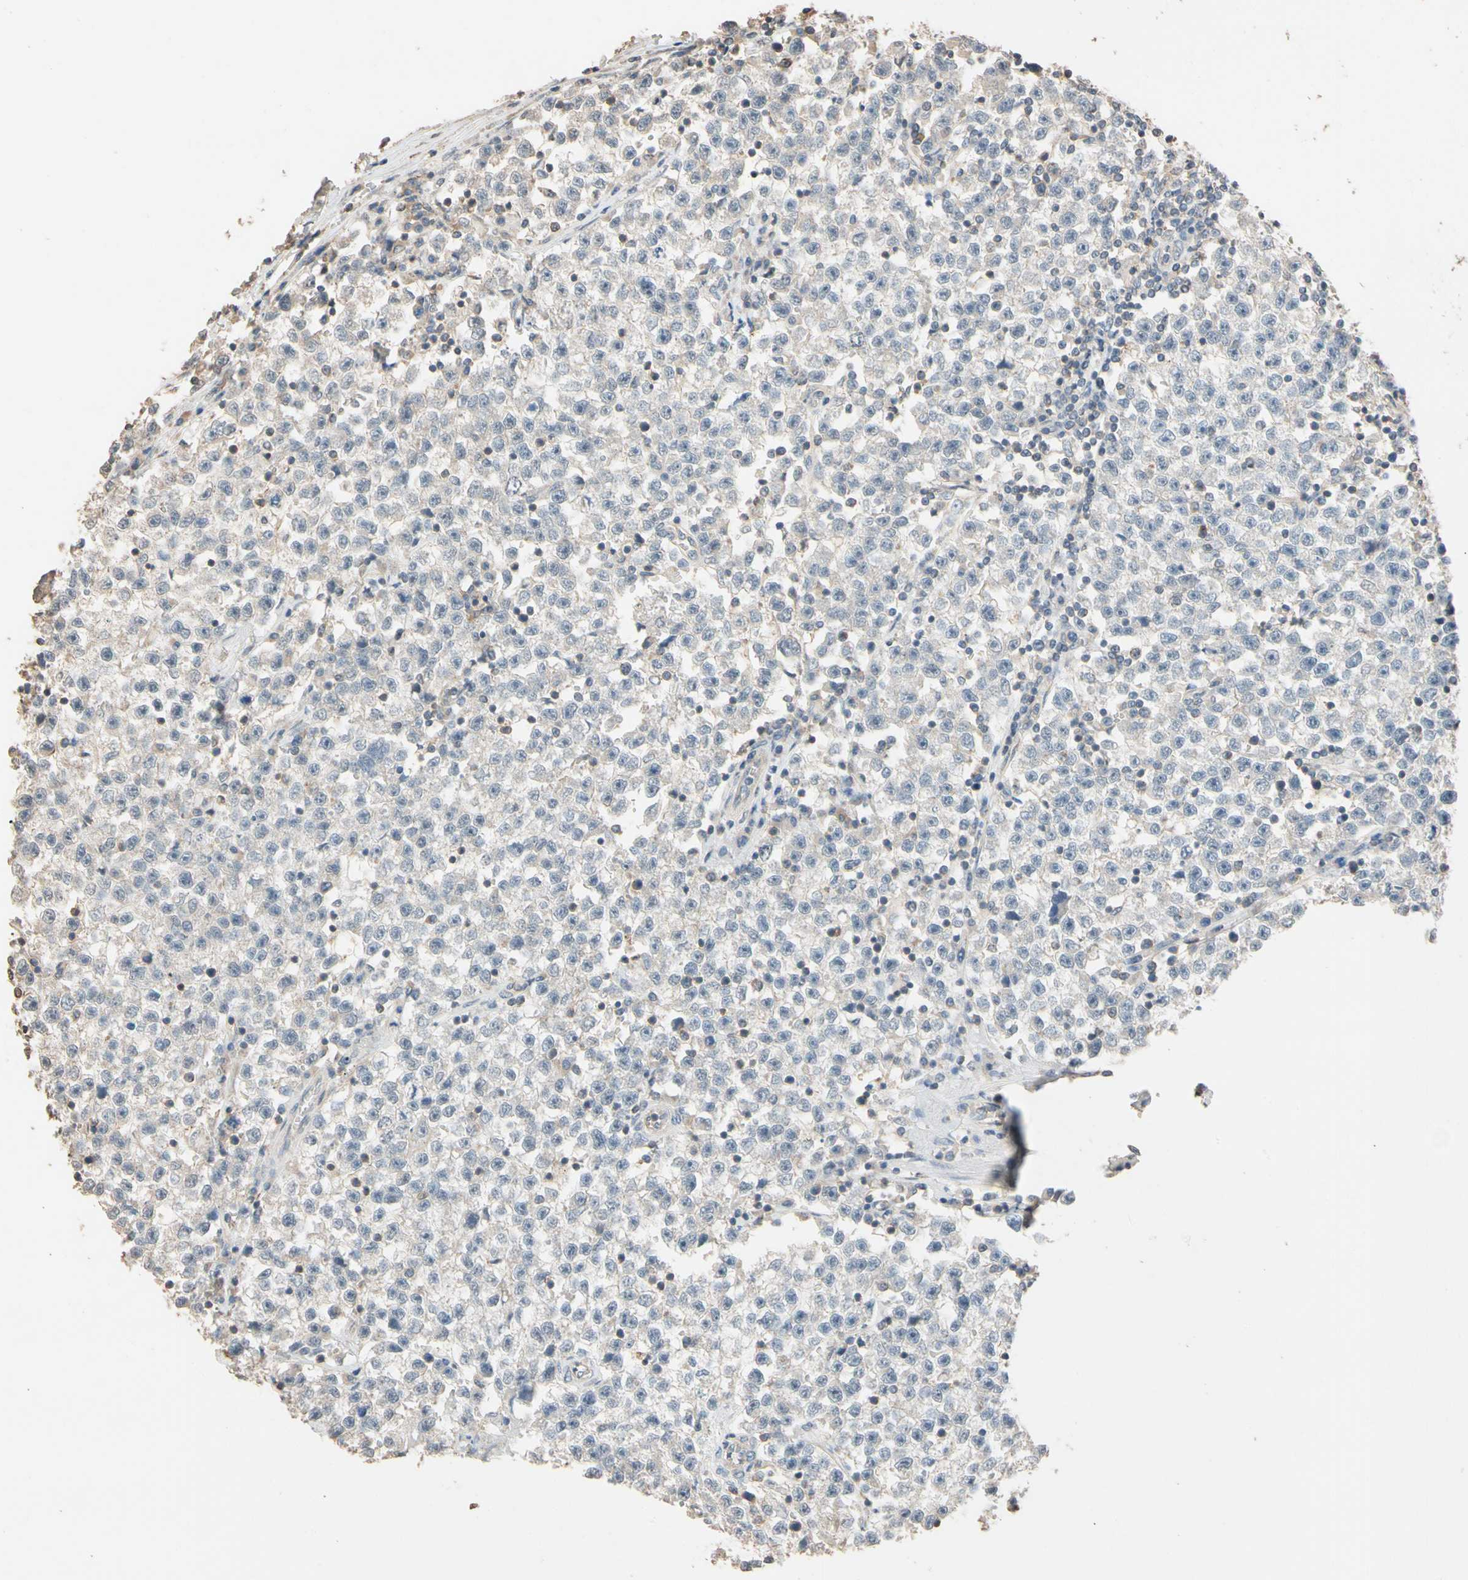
{"staining": {"intensity": "negative", "quantity": "none", "location": "none"}, "tissue": "testis cancer", "cell_type": "Tumor cells", "image_type": "cancer", "snomed": [{"axis": "morphology", "description": "Seminoma, NOS"}, {"axis": "topography", "description": "Testis"}], "caption": "IHC photomicrograph of human testis cancer stained for a protein (brown), which exhibits no positivity in tumor cells.", "gene": "MAP3K7", "patient": {"sex": "male", "age": 22}}